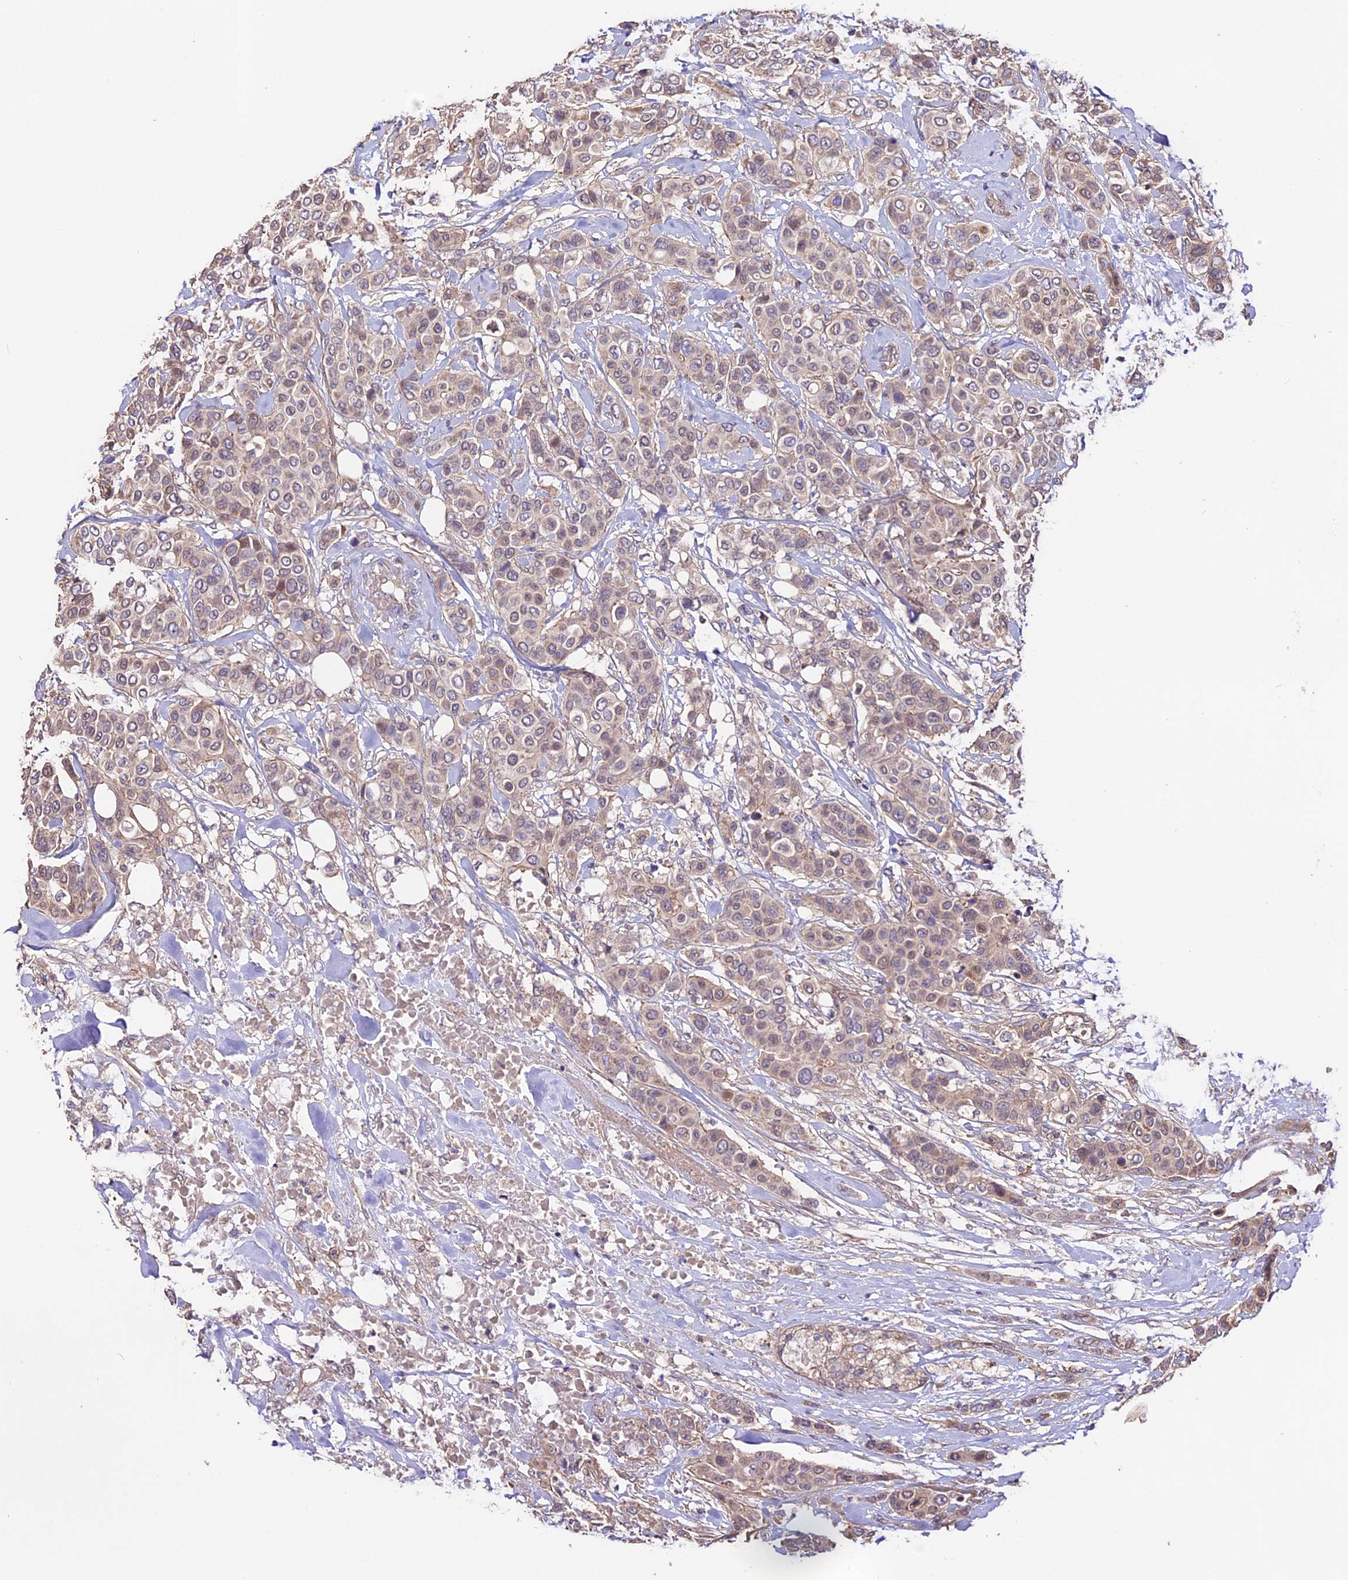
{"staining": {"intensity": "weak", "quantity": ">75%", "location": "cytoplasmic/membranous"}, "tissue": "breast cancer", "cell_type": "Tumor cells", "image_type": "cancer", "snomed": [{"axis": "morphology", "description": "Lobular carcinoma"}, {"axis": "topography", "description": "Breast"}], "caption": "Breast lobular carcinoma stained for a protein (brown) displays weak cytoplasmic/membranous positive positivity in about >75% of tumor cells.", "gene": "CES3", "patient": {"sex": "female", "age": 51}}